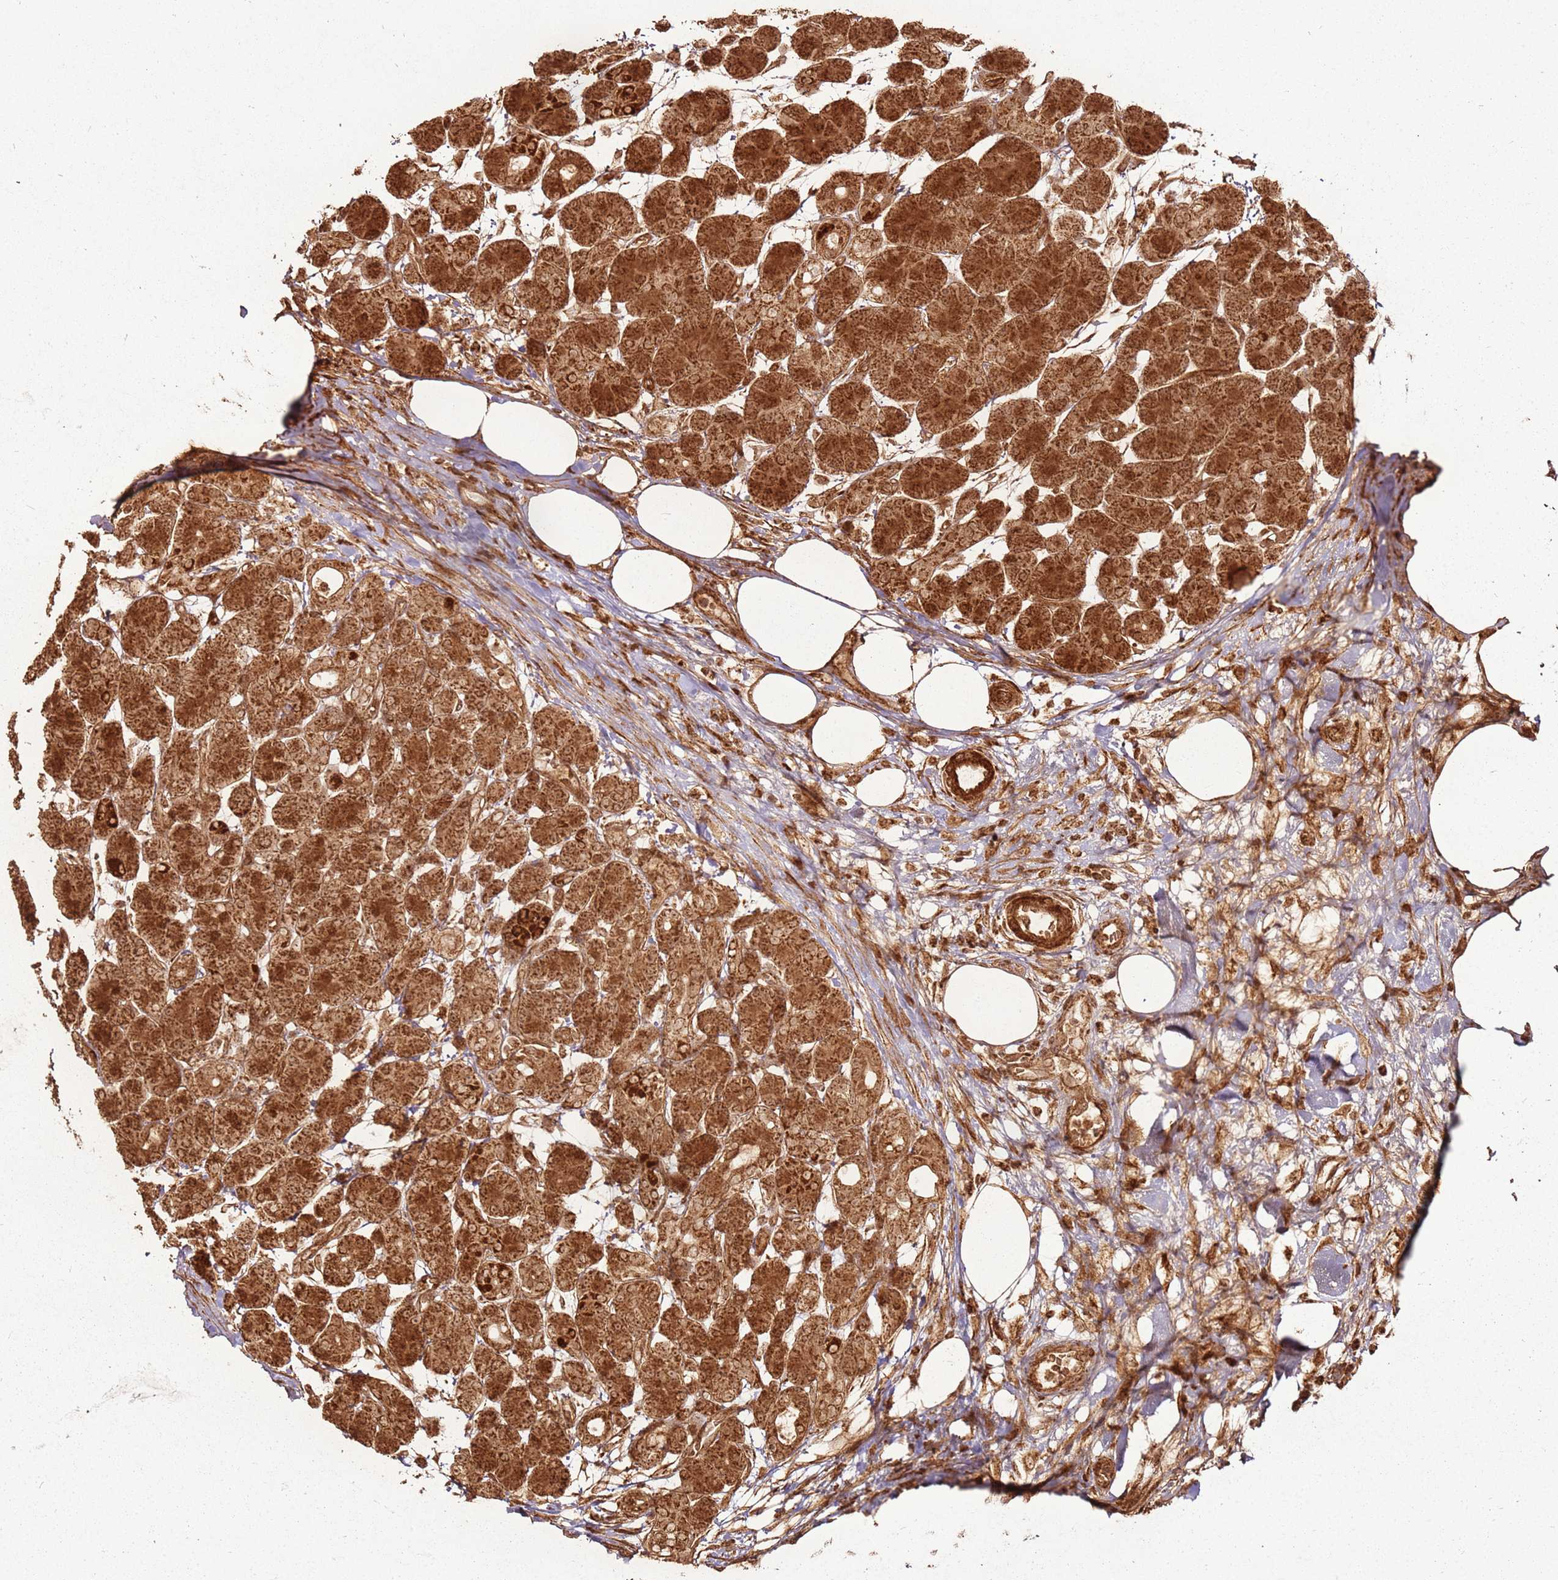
{"staining": {"intensity": "strong", "quantity": ">75%", "location": "cytoplasmic/membranous"}, "tissue": "pancreas", "cell_type": "Exocrine glandular cells", "image_type": "normal", "snomed": [{"axis": "morphology", "description": "Normal tissue, NOS"}, {"axis": "topography", "description": "Pancreas"}], "caption": "Immunohistochemical staining of benign human pancreas exhibits >75% levels of strong cytoplasmic/membranous protein positivity in approximately >75% of exocrine glandular cells. (IHC, brightfield microscopy, high magnification).", "gene": "MRPS6", "patient": {"sex": "male", "age": 63}}